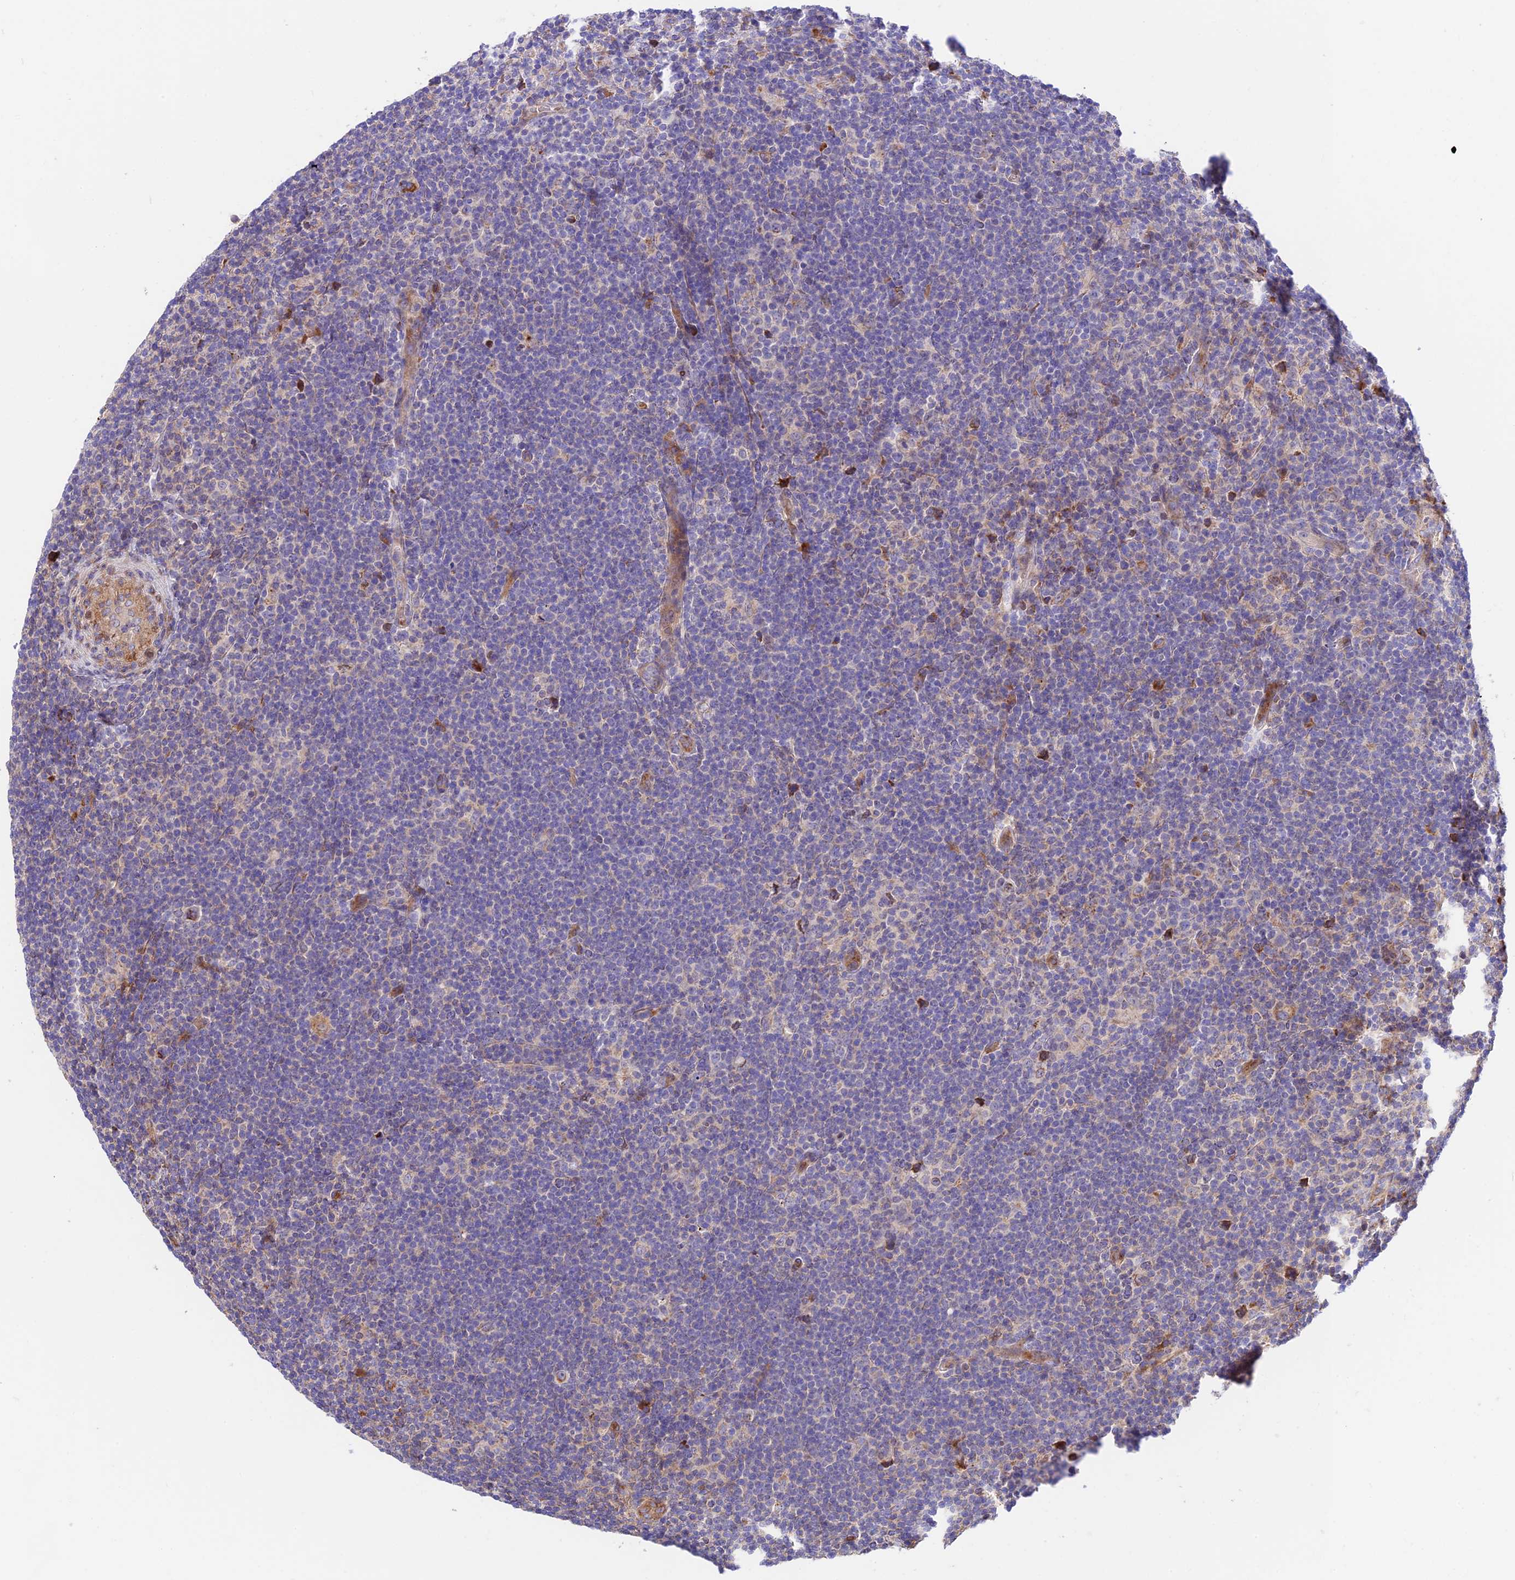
{"staining": {"intensity": "moderate", "quantity": "25%-75%", "location": "cytoplasmic/membranous"}, "tissue": "lymphoma", "cell_type": "Tumor cells", "image_type": "cancer", "snomed": [{"axis": "morphology", "description": "Hodgkin's disease, NOS"}, {"axis": "topography", "description": "Lymph node"}], "caption": "A histopathology image of Hodgkin's disease stained for a protein shows moderate cytoplasmic/membranous brown staining in tumor cells.", "gene": "VPS13C", "patient": {"sex": "female", "age": 57}}